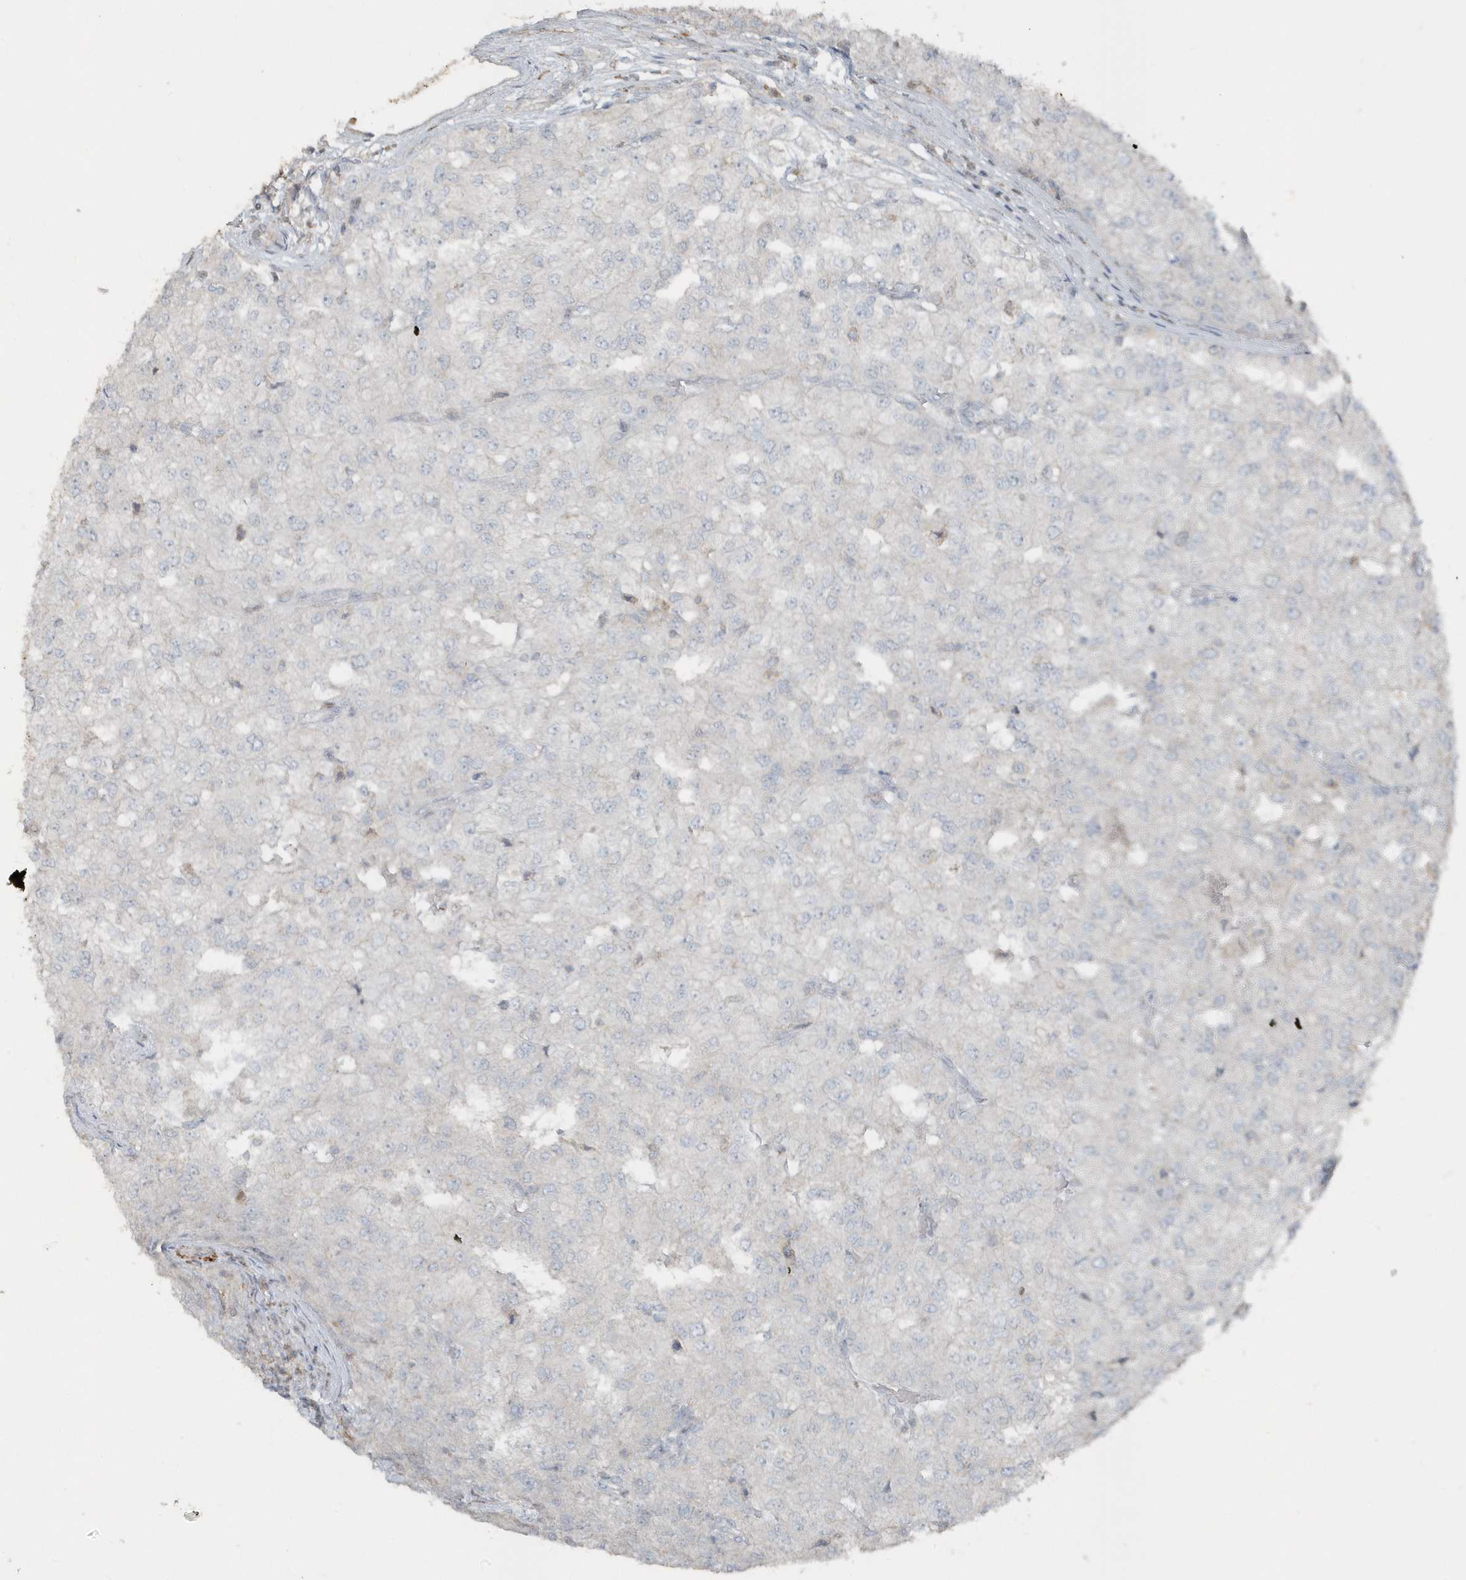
{"staining": {"intensity": "negative", "quantity": "none", "location": "none"}, "tissue": "renal cancer", "cell_type": "Tumor cells", "image_type": "cancer", "snomed": [{"axis": "morphology", "description": "Adenocarcinoma, NOS"}, {"axis": "topography", "description": "Kidney"}], "caption": "Renal cancer was stained to show a protein in brown. There is no significant expression in tumor cells.", "gene": "ACTC1", "patient": {"sex": "female", "age": 54}}